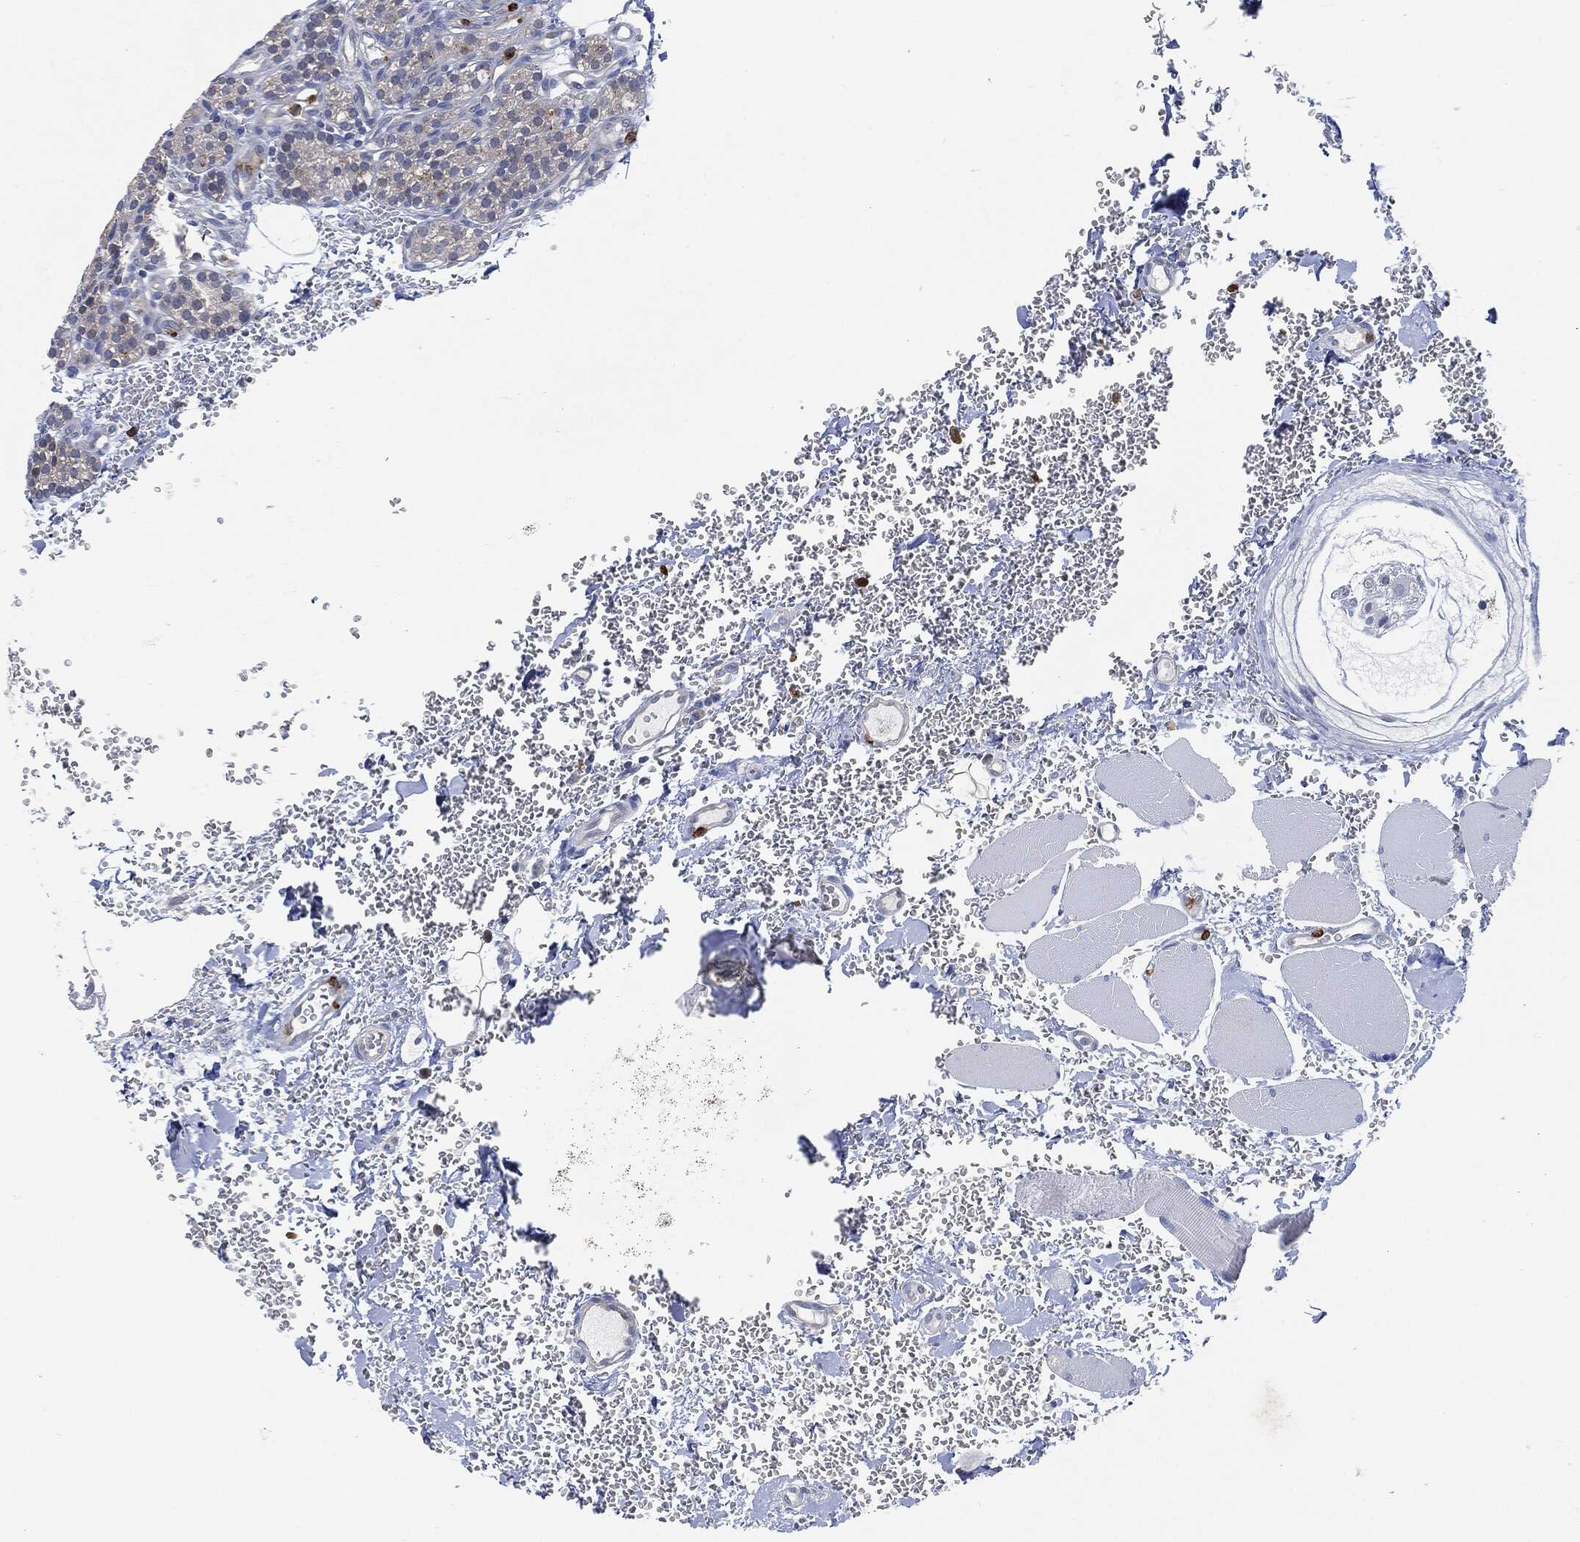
{"staining": {"intensity": "negative", "quantity": "none", "location": "none"}, "tissue": "parathyroid gland", "cell_type": "Glandular cells", "image_type": "normal", "snomed": [{"axis": "morphology", "description": "Normal tissue, NOS"}, {"axis": "topography", "description": "Parathyroid gland"}], "caption": "Immunohistochemistry image of unremarkable parathyroid gland: parathyroid gland stained with DAB reveals no significant protein staining in glandular cells.", "gene": "VSIG4", "patient": {"sex": "female", "age": 67}}